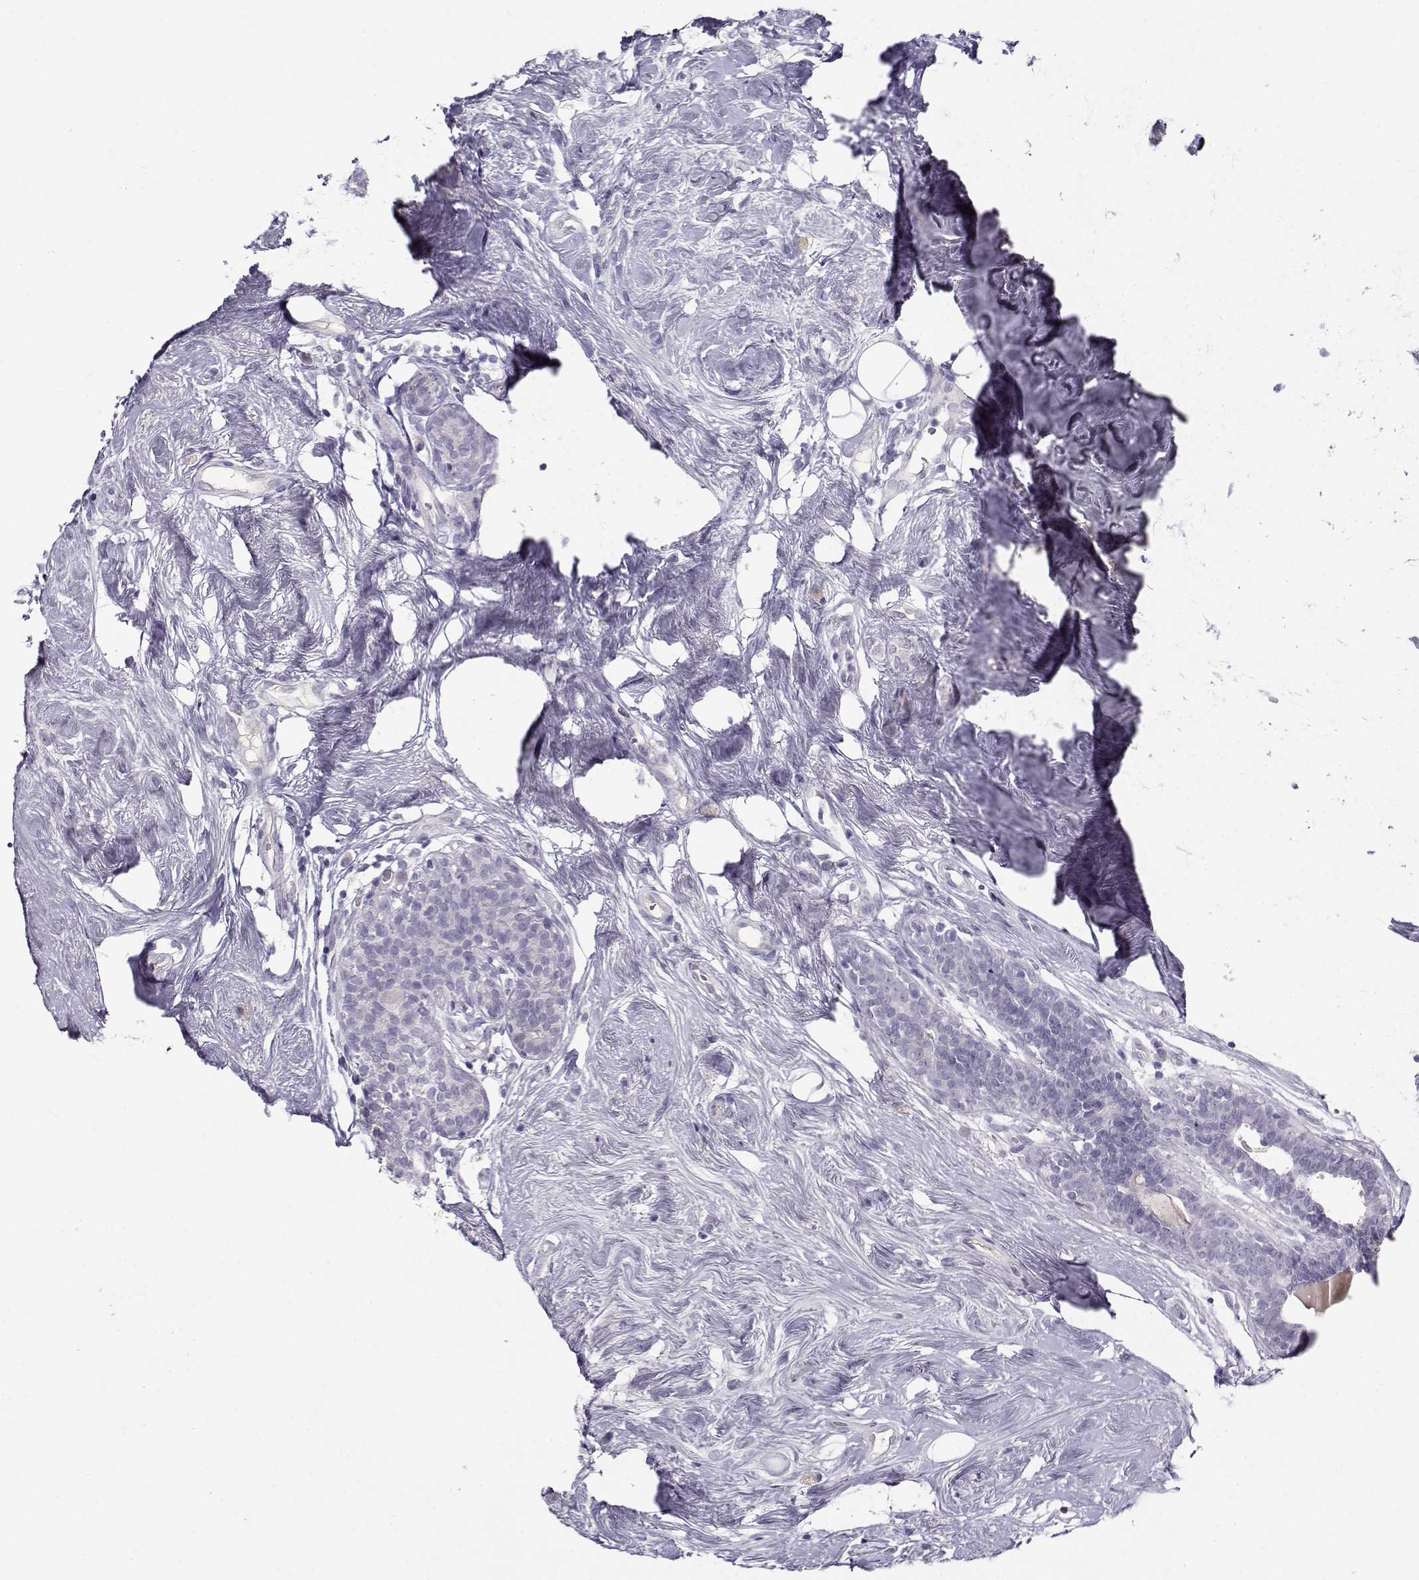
{"staining": {"intensity": "negative", "quantity": "none", "location": "none"}, "tissue": "breast cancer", "cell_type": "Tumor cells", "image_type": "cancer", "snomed": [{"axis": "morphology", "description": "Lobular carcinoma"}, {"axis": "topography", "description": "Breast"}], "caption": "Immunohistochemistry of human lobular carcinoma (breast) demonstrates no expression in tumor cells. (Immunohistochemistry (ihc), brightfield microscopy, high magnification).", "gene": "CFAP77", "patient": {"sex": "female", "age": 49}}